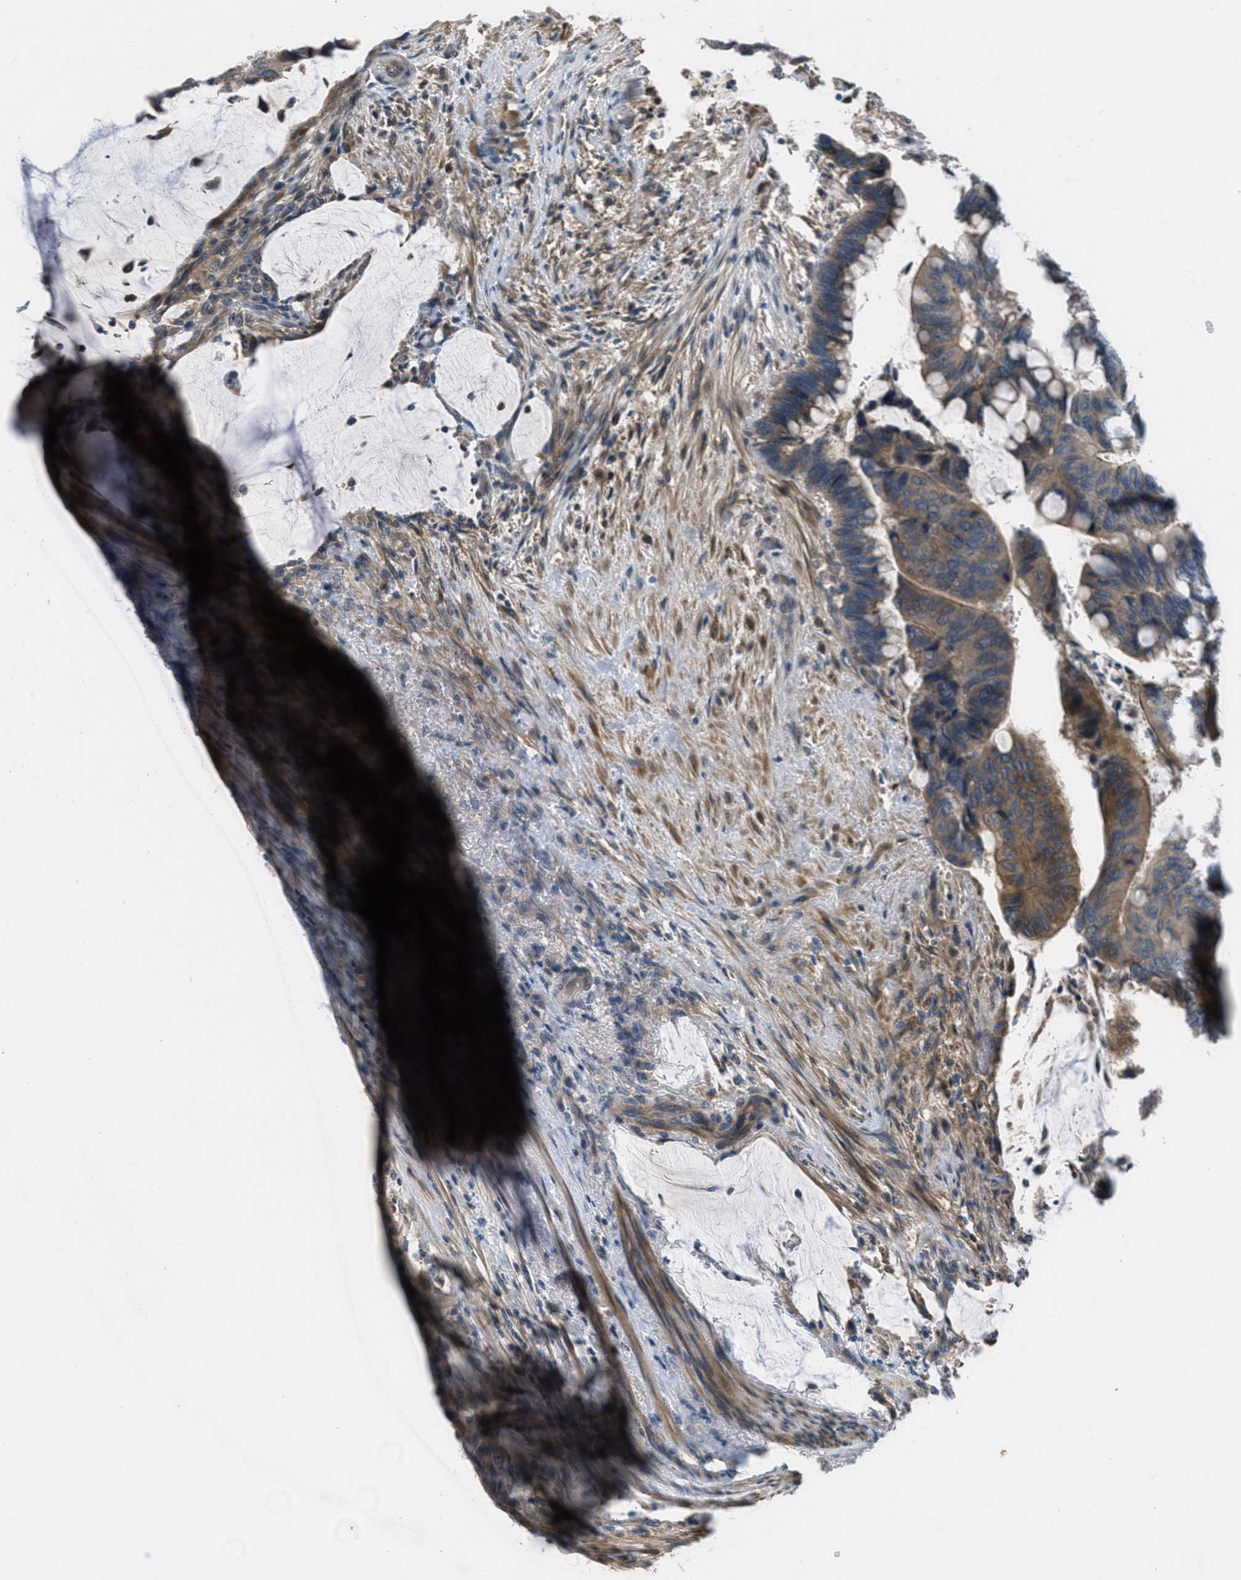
{"staining": {"intensity": "moderate", "quantity": "25%-75%", "location": "cytoplasmic/membranous"}, "tissue": "colorectal cancer", "cell_type": "Tumor cells", "image_type": "cancer", "snomed": [{"axis": "morphology", "description": "Normal tissue, NOS"}, {"axis": "morphology", "description": "Adenocarcinoma, NOS"}, {"axis": "topography", "description": "Rectum"}, {"axis": "topography", "description": "Peripheral nerve tissue"}], "caption": "A brown stain shows moderate cytoplasmic/membranous positivity of a protein in human colorectal cancer tumor cells.", "gene": "ADCY6", "patient": {"sex": "male", "age": 92}}